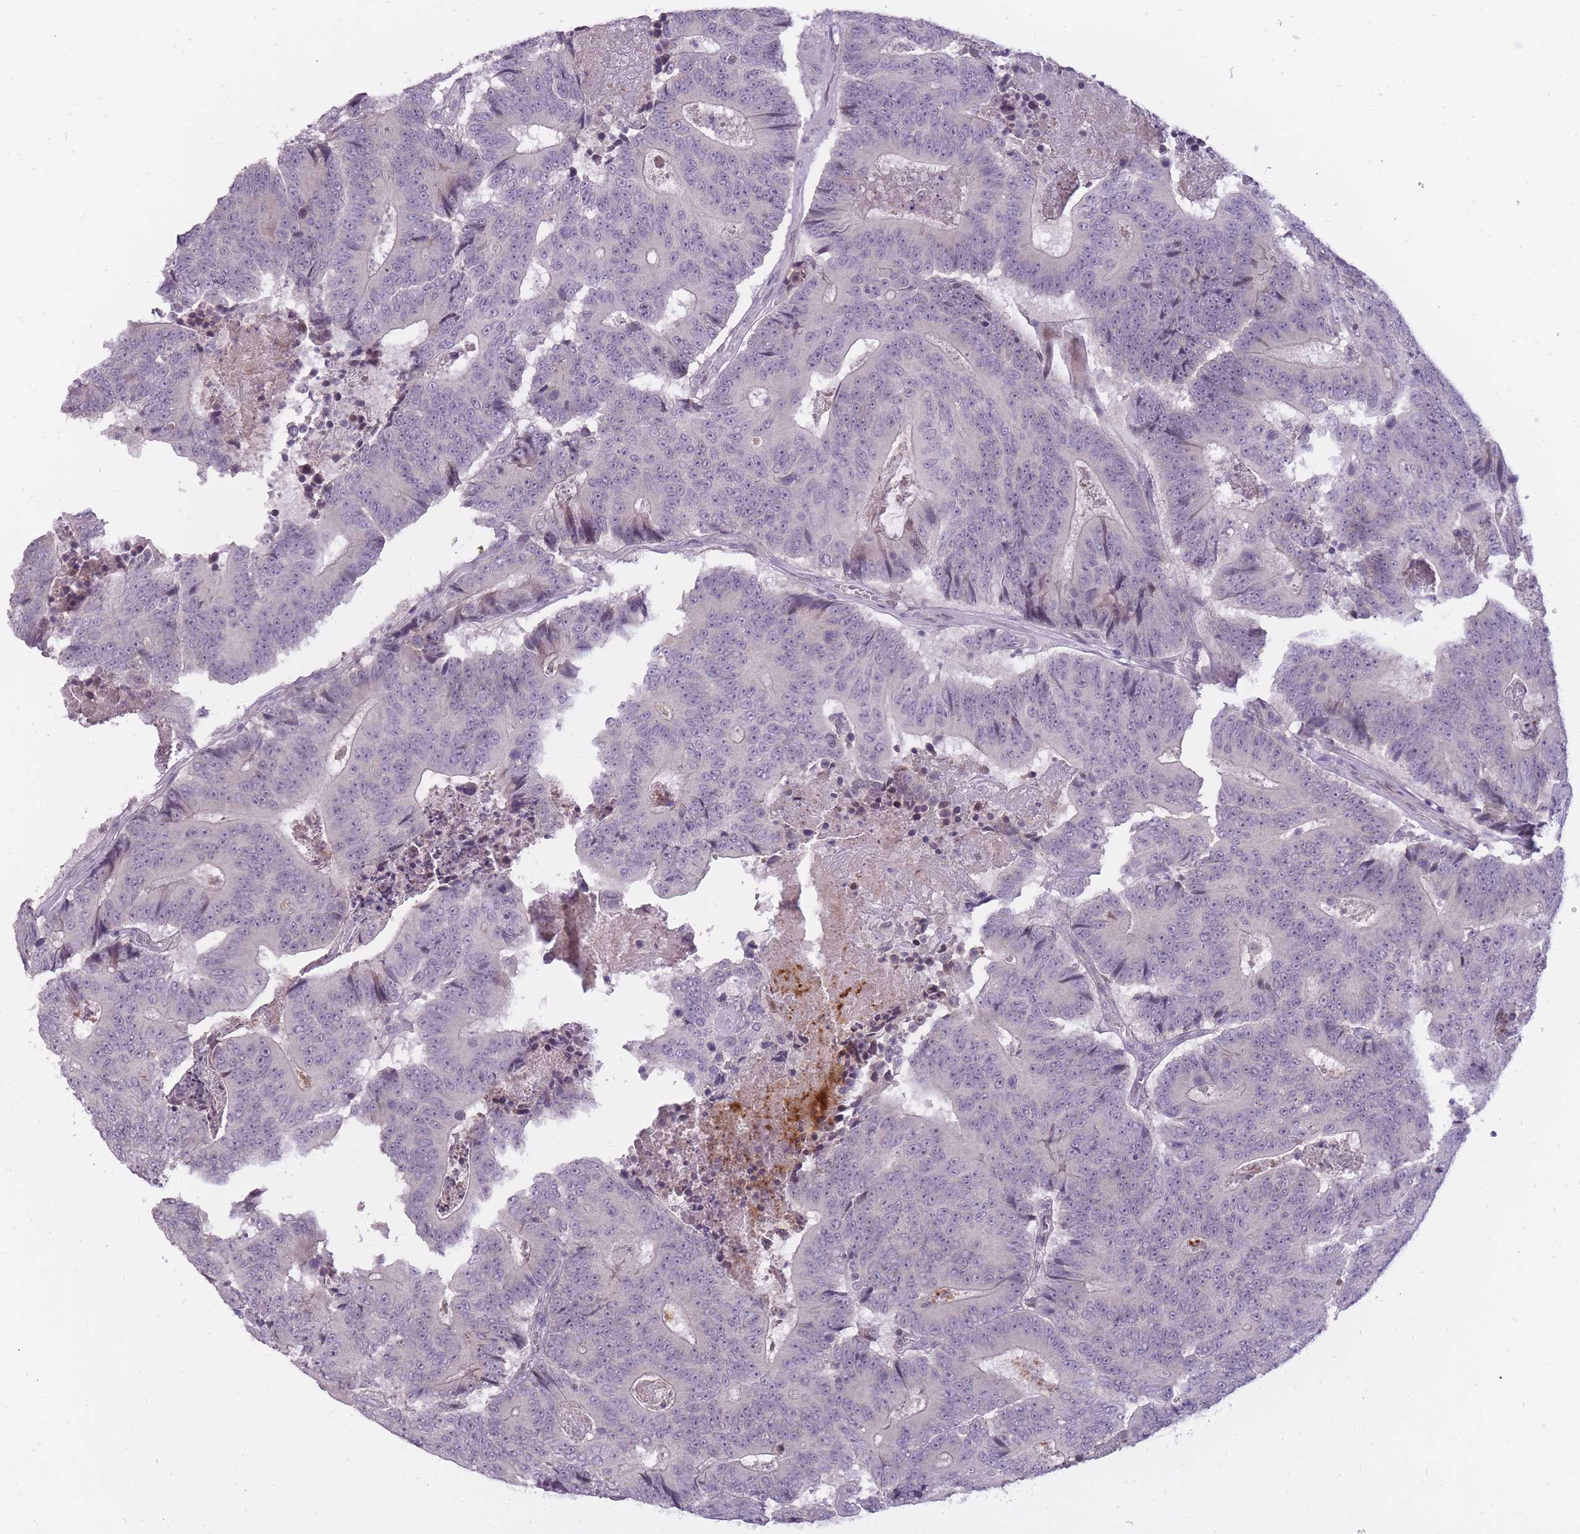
{"staining": {"intensity": "negative", "quantity": "none", "location": "none"}, "tissue": "colorectal cancer", "cell_type": "Tumor cells", "image_type": "cancer", "snomed": [{"axis": "morphology", "description": "Adenocarcinoma, NOS"}, {"axis": "topography", "description": "Colon"}], "caption": "Tumor cells are negative for brown protein staining in colorectal cancer (adenocarcinoma). (DAB (3,3'-diaminobenzidine) immunohistochemistry with hematoxylin counter stain).", "gene": "POMZP3", "patient": {"sex": "male", "age": 83}}